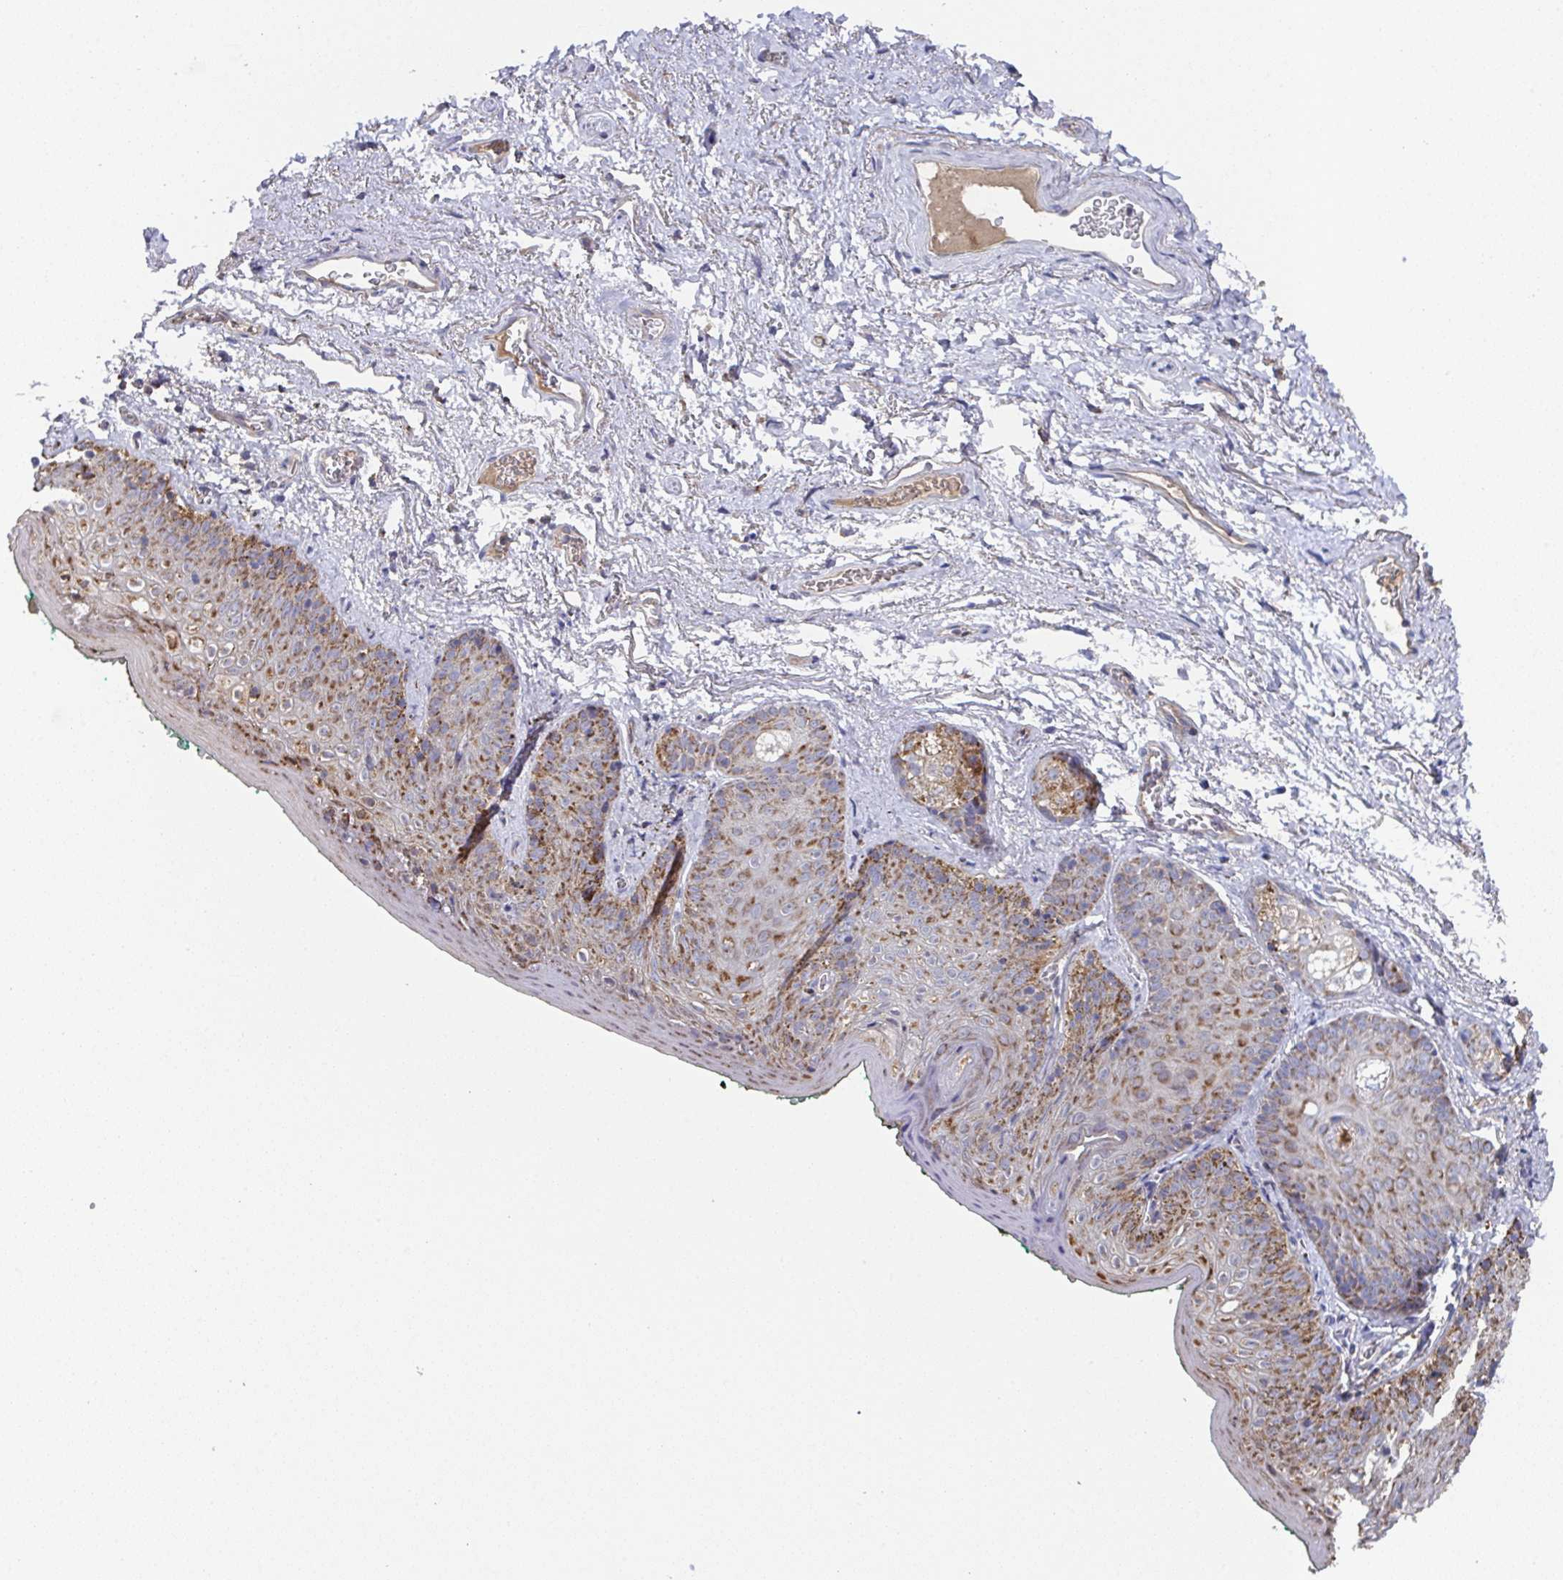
{"staining": {"intensity": "moderate", "quantity": ">75%", "location": "cytoplasmic/membranous"}, "tissue": "vagina", "cell_type": "Squamous epithelial cells", "image_type": "normal", "snomed": [{"axis": "morphology", "description": "Normal tissue, NOS"}, {"axis": "topography", "description": "Vulva"}, {"axis": "topography", "description": "Vagina"}, {"axis": "topography", "description": "Peripheral nerve tissue"}], "caption": "A micrograph showing moderate cytoplasmic/membranous positivity in about >75% of squamous epithelial cells in normal vagina, as visualized by brown immunohistochemical staining.", "gene": "MT", "patient": {"sex": "female", "age": 66}}